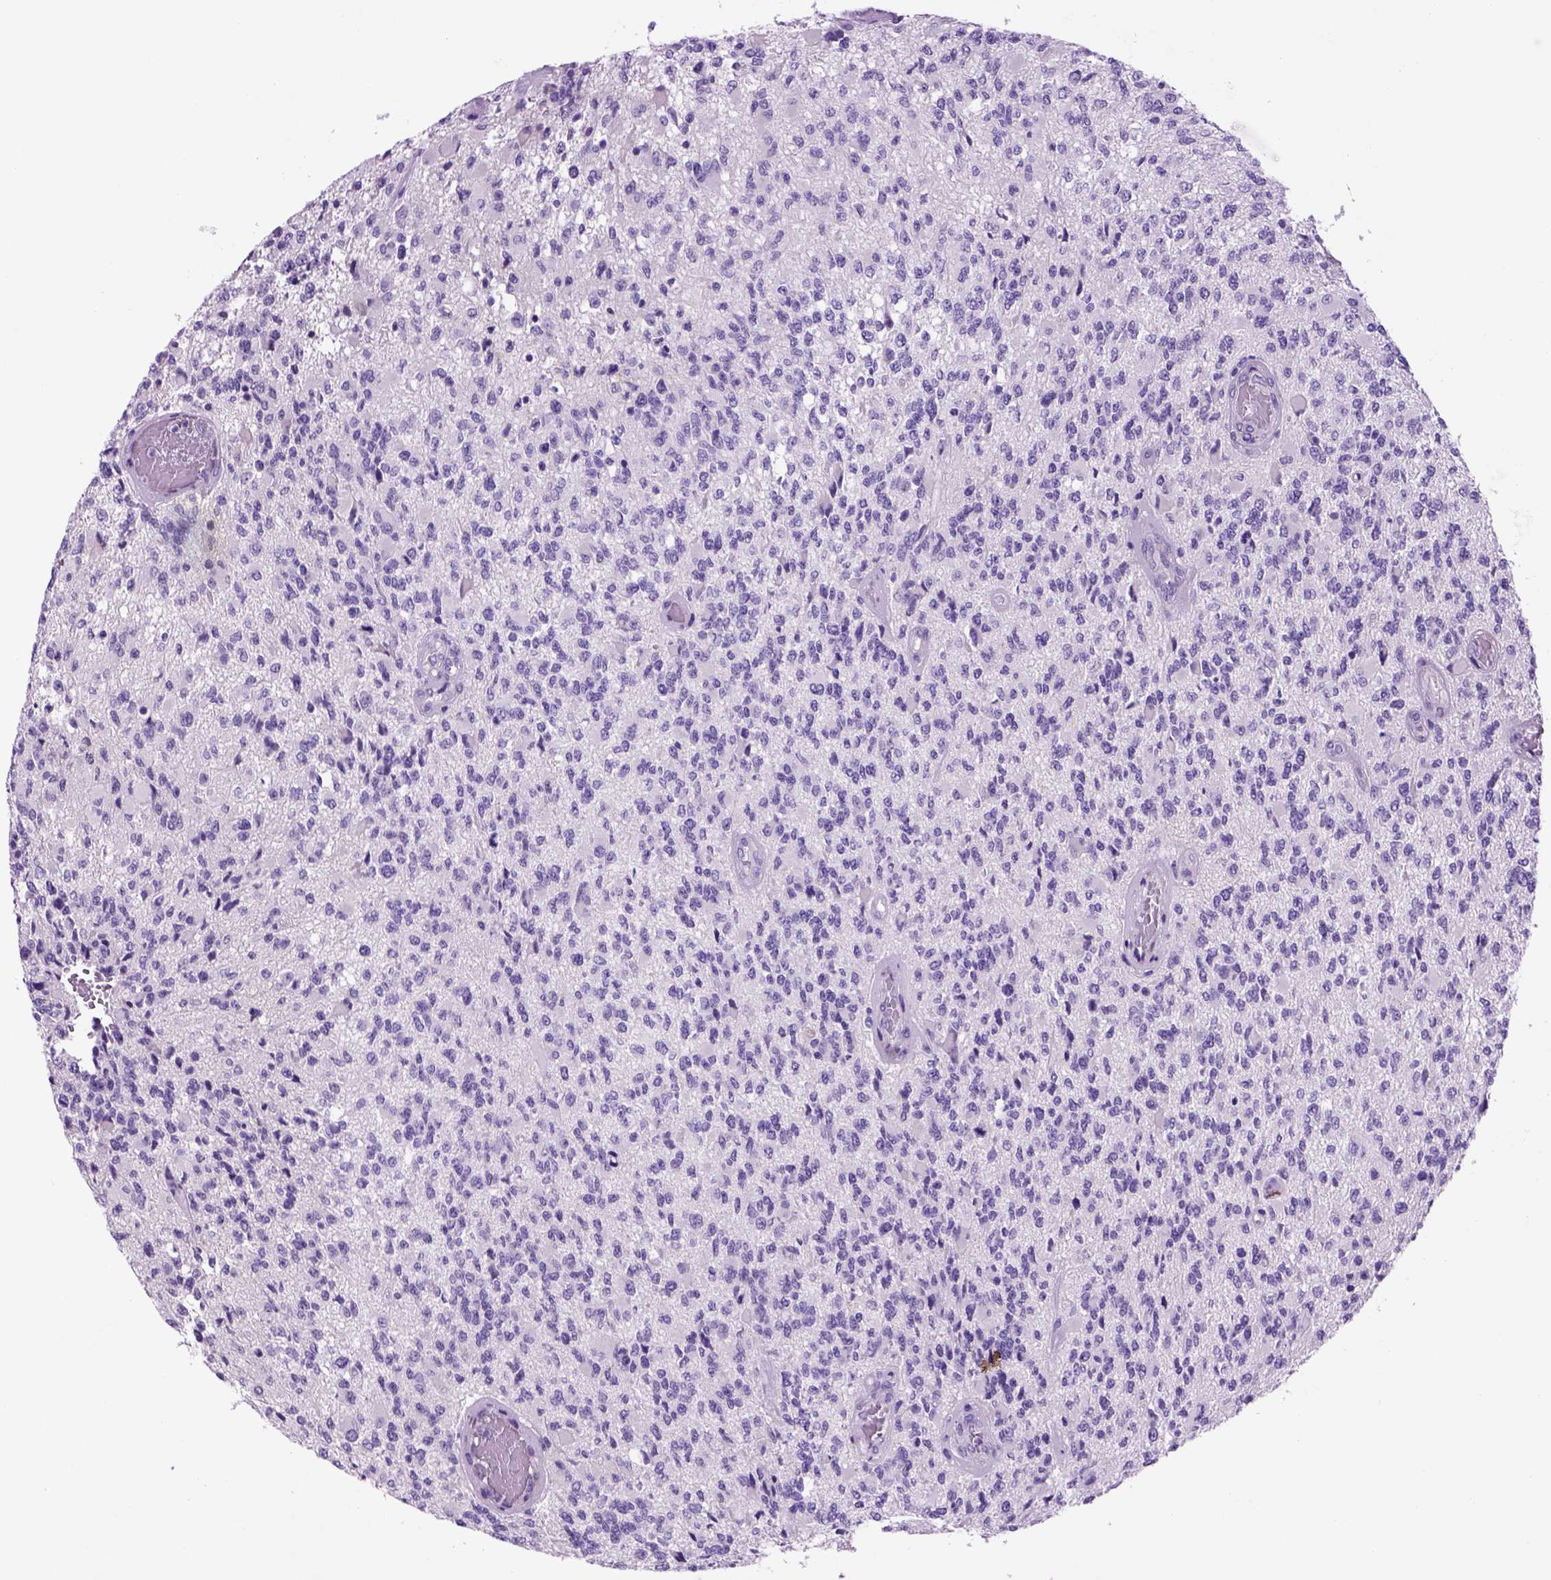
{"staining": {"intensity": "negative", "quantity": "none", "location": "none"}, "tissue": "glioma", "cell_type": "Tumor cells", "image_type": "cancer", "snomed": [{"axis": "morphology", "description": "Glioma, malignant, High grade"}, {"axis": "topography", "description": "Brain"}], "caption": "The histopathology image demonstrates no staining of tumor cells in glioma.", "gene": "HHIPL2", "patient": {"sex": "female", "age": 63}}